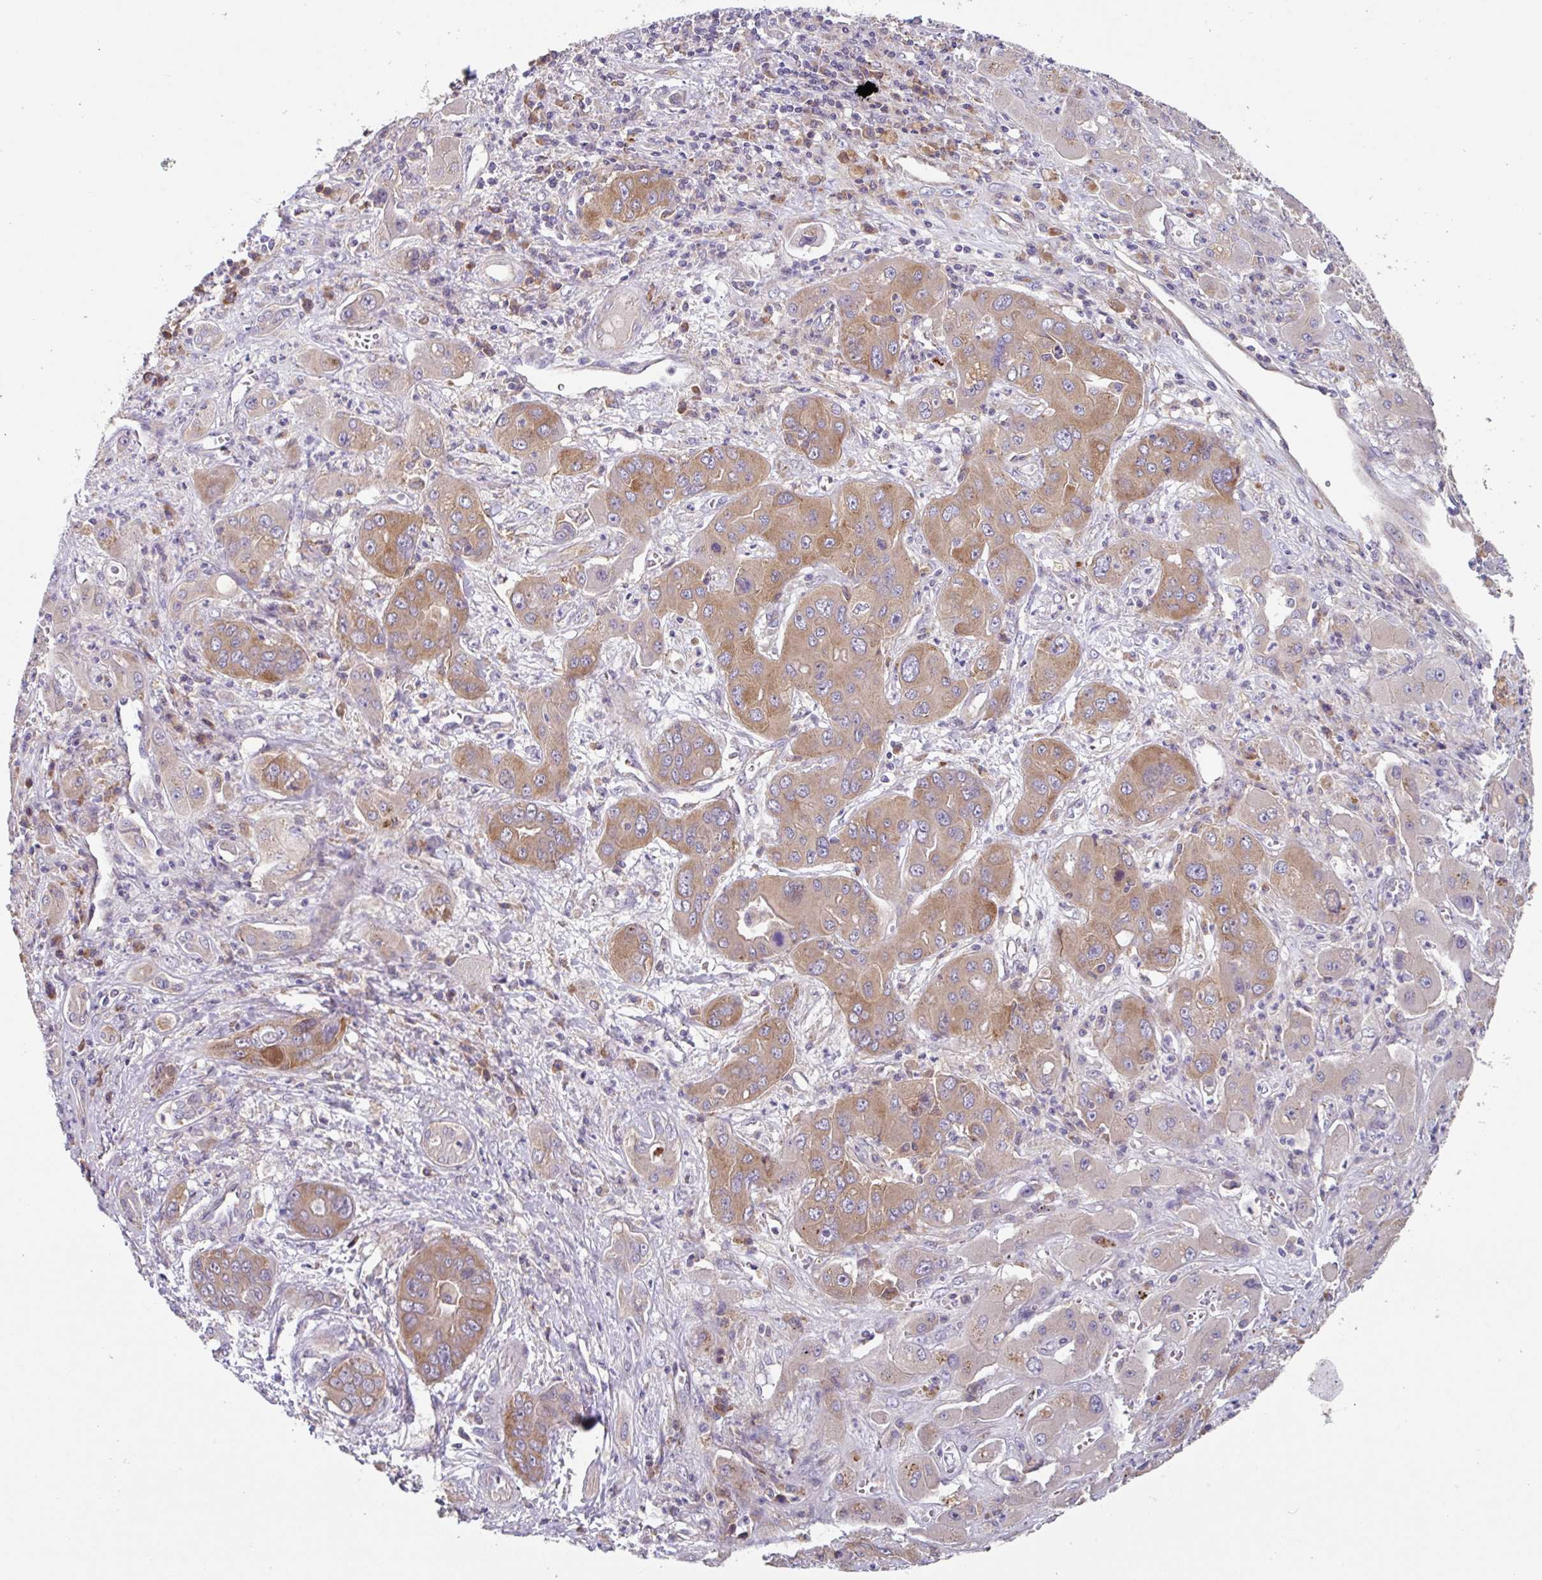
{"staining": {"intensity": "moderate", "quantity": ">75%", "location": "cytoplasmic/membranous"}, "tissue": "liver cancer", "cell_type": "Tumor cells", "image_type": "cancer", "snomed": [{"axis": "morphology", "description": "Cholangiocarcinoma"}, {"axis": "topography", "description": "Liver"}], "caption": "A medium amount of moderate cytoplasmic/membranous staining is identified in about >75% of tumor cells in cholangiocarcinoma (liver) tissue.", "gene": "EIF4B", "patient": {"sex": "male", "age": 67}}